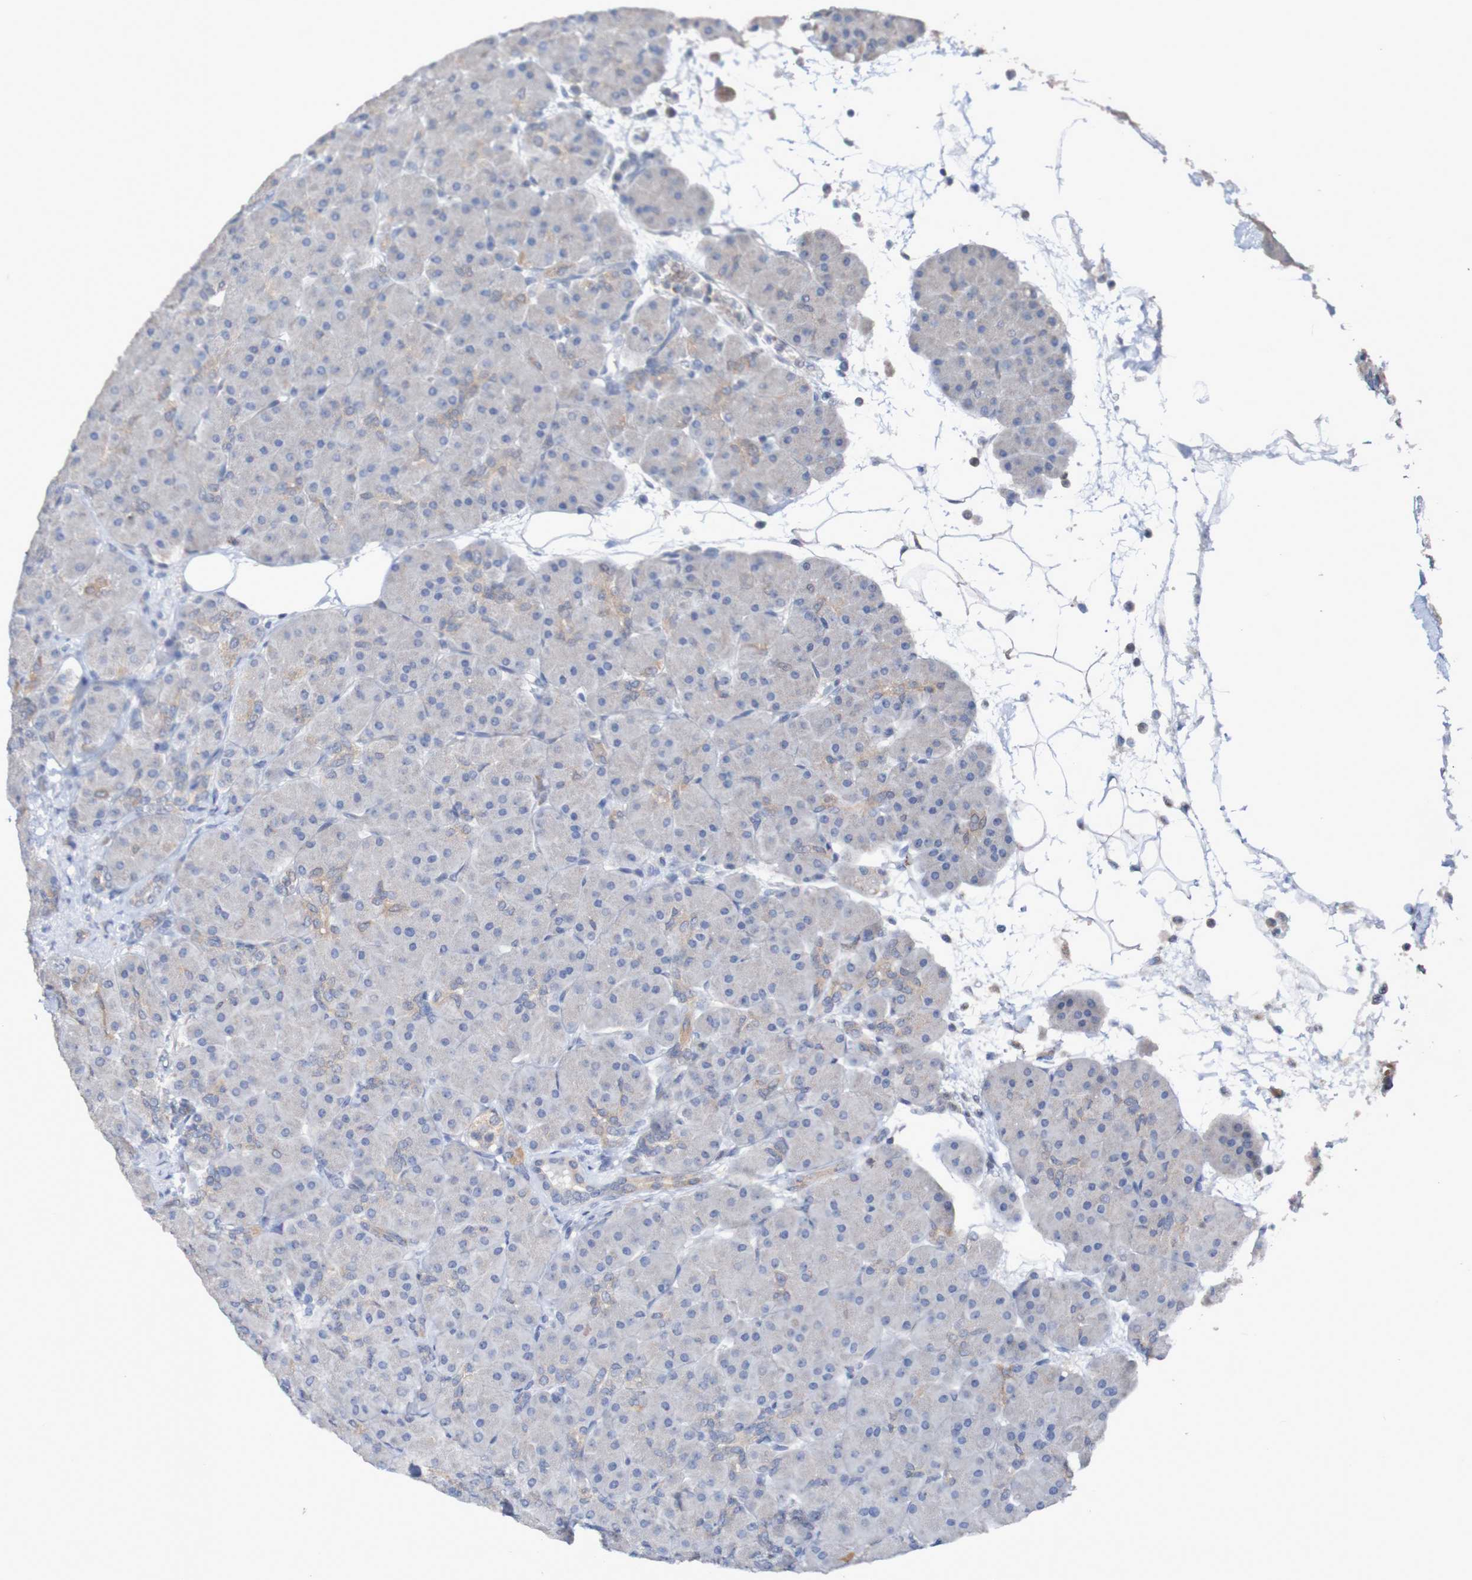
{"staining": {"intensity": "weak", "quantity": "<25%", "location": "cytoplasmic/membranous"}, "tissue": "pancreas", "cell_type": "Exocrine glandular cells", "image_type": "normal", "snomed": [{"axis": "morphology", "description": "Normal tissue, NOS"}, {"axis": "topography", "description": "Pancreas"}], "caption": "Histopathology image shows no significant protein positivity in exocrine glandular cells of normal pancreas.", "gene": "C3orf18", "patient": {"sex": "male", "age": 66}}